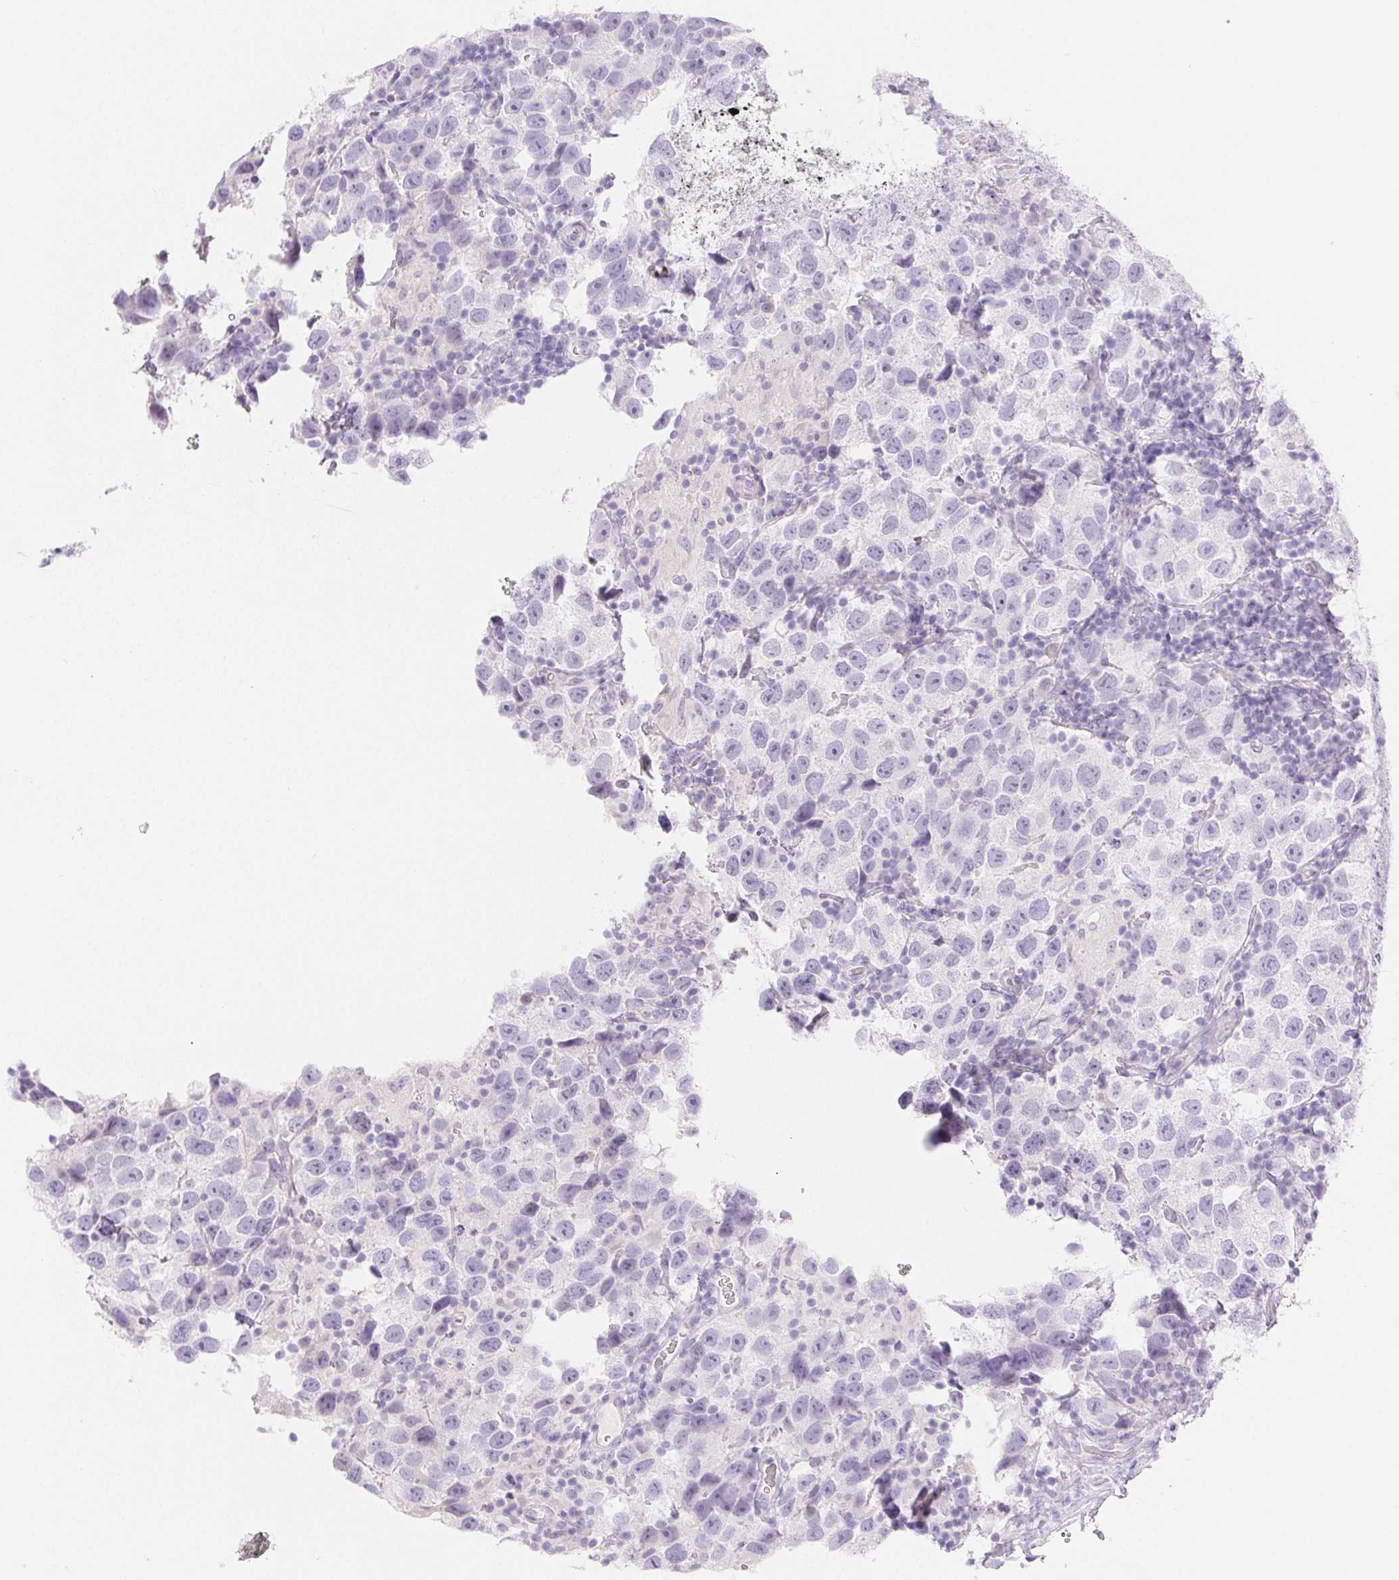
{"staining": {"intensity": "negative", "quantity": "none", "location": "none"}, "tissue": "testis cancer", "cell_type": "Tumor cells", "image_type": "cancer", "snomed": [{"axis": "morphology", "description": "Seminoma, NOS"}, {"axis": "topography", "description": "Testis"}], "caption": "Testis cancer (seminoma) was stained to show a protein in brown. There is no significant staining in tumor cells.", "gene": "CLDN16", "patient": {"sex": "male", "age": 26}}